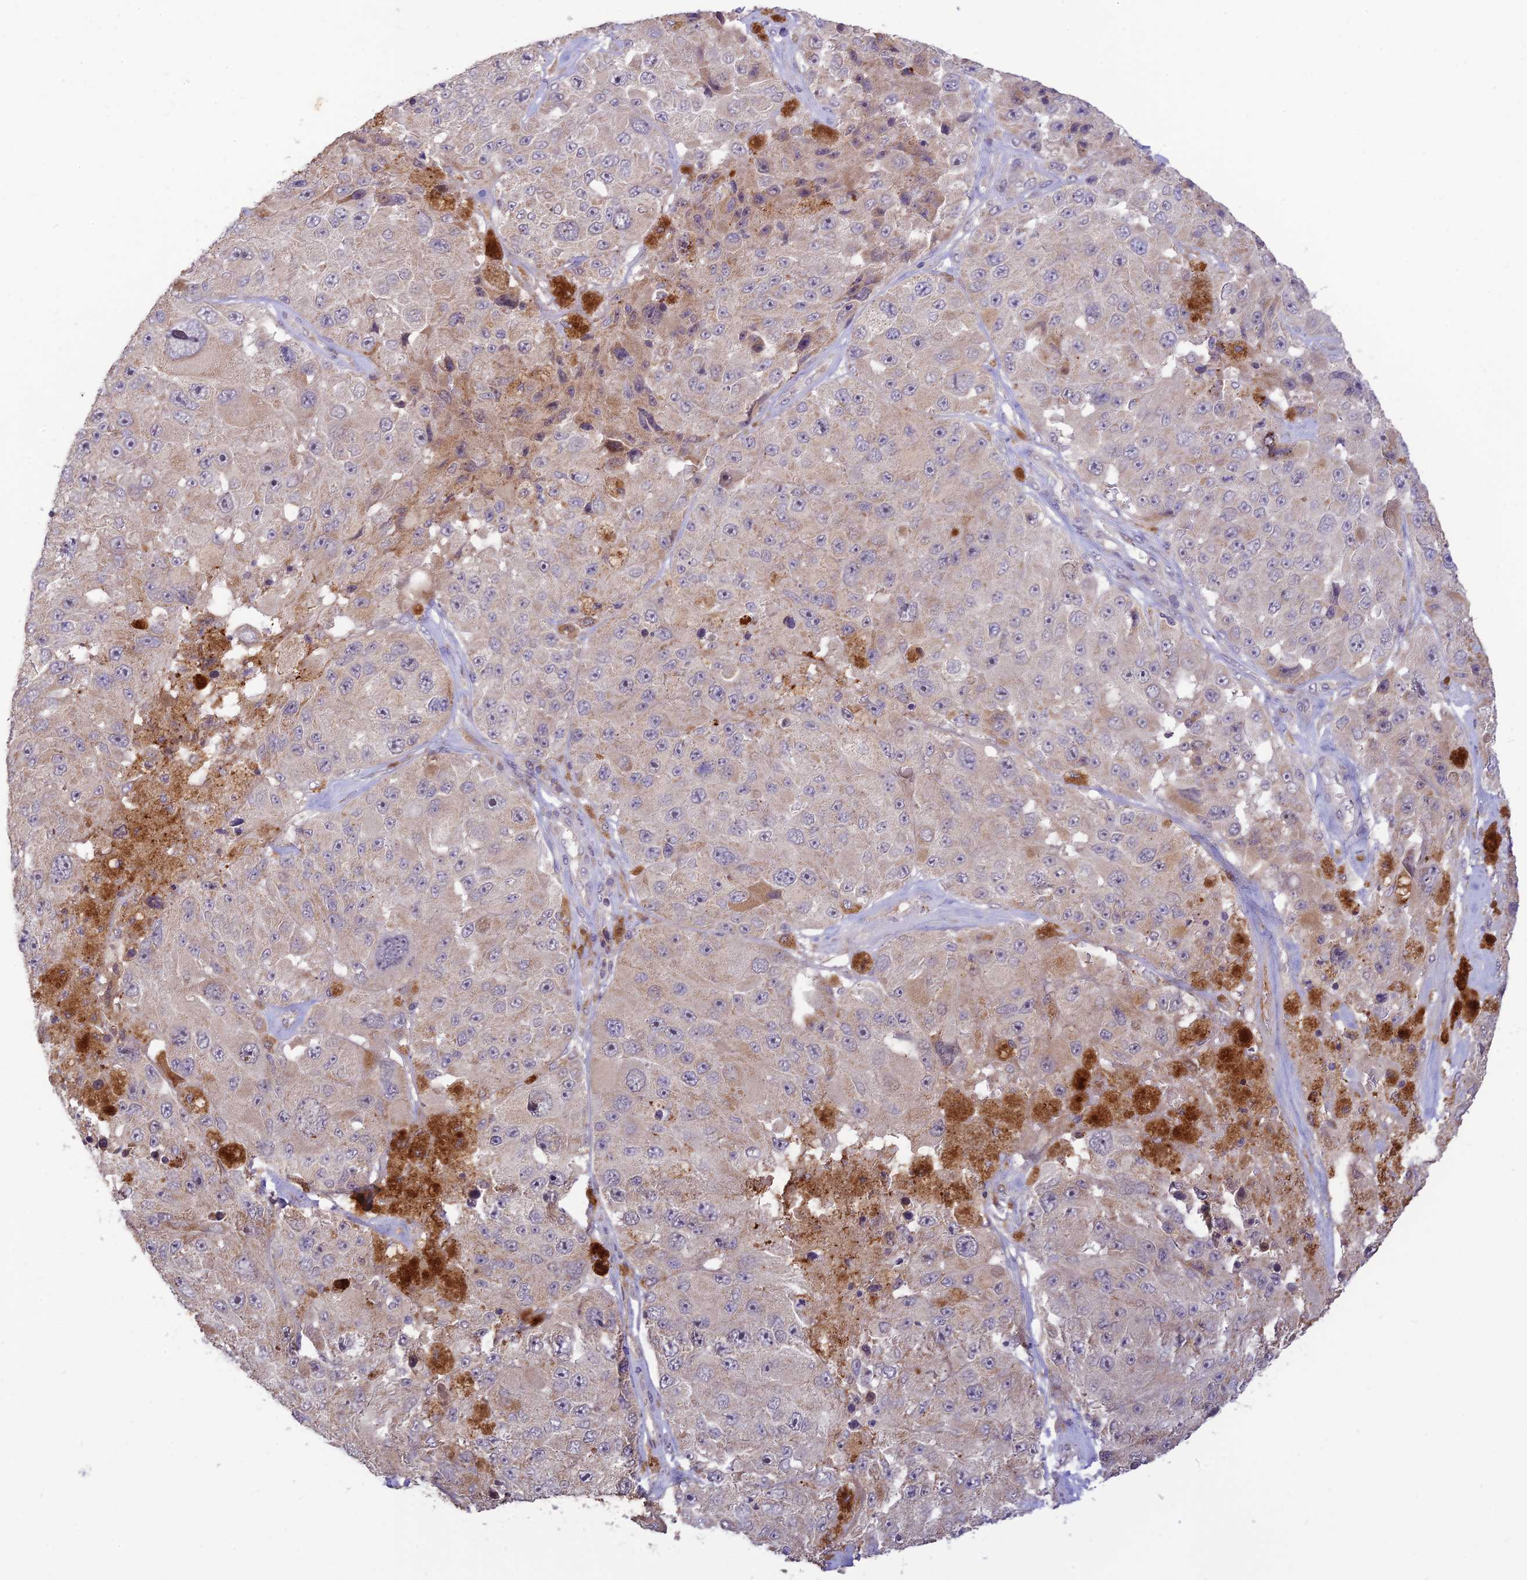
{"staining": {"intensity": "negative", "quantity": "none", "location": "none"}, "tissue": "melanoma", "cell_type": "Tumor cells", "image_type": "cancer", "snomed": [{"axis": "morphology", "description": "Malignant melanoma, Metastatic site"}, {"axis": "topography", "description": "Lymph node"}], "caption": "Tumor cells are negative for brown protein staining in melanoma.", "gene": "ASPDH", "patient": {"sex": "male", "age": 62}}